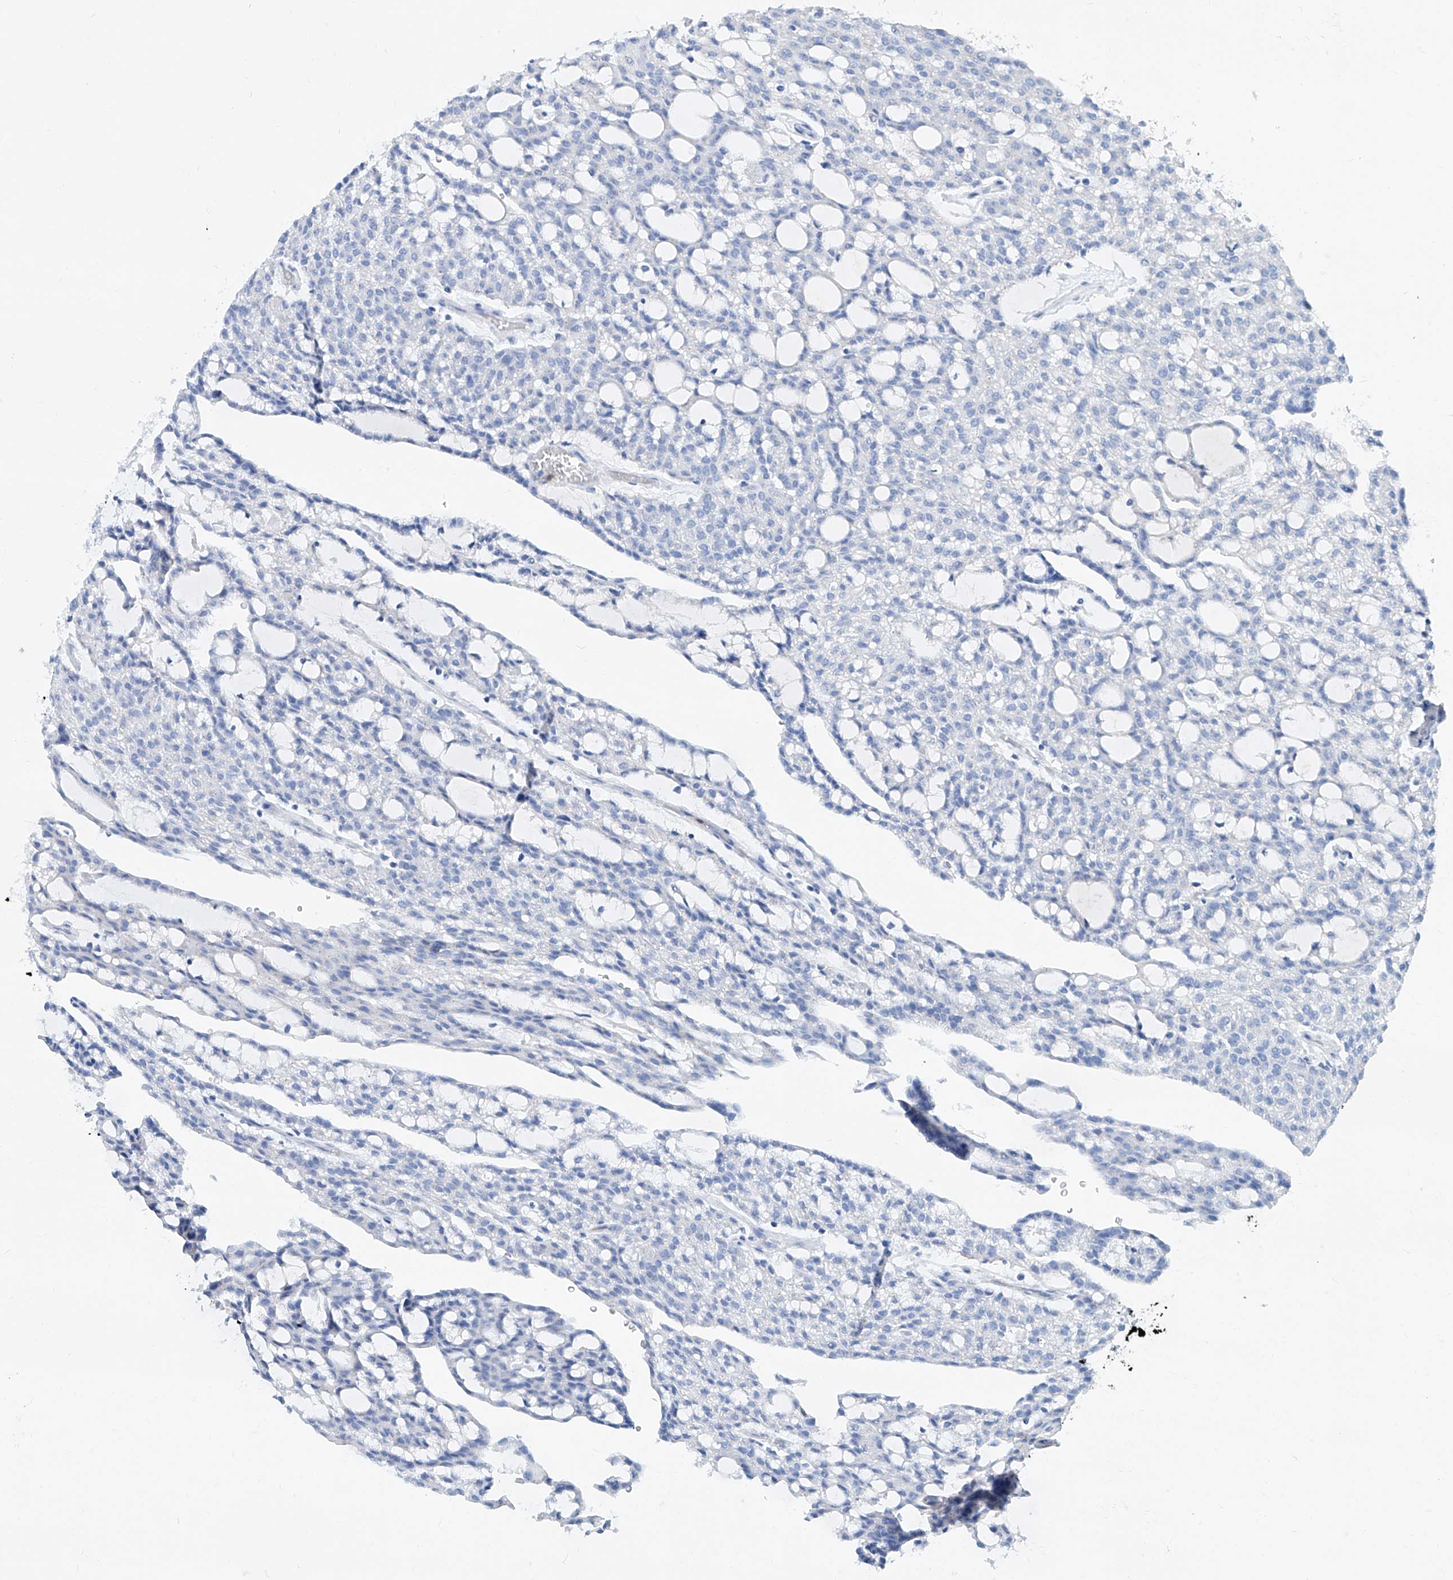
{"staining": {"intensity": "negative", "quantity": "none", "location": "none"}, "tissue": "renal cancer", "cell_type": "Tumor cells", "image_type": "cancer", "snomed": [{"axis": "morphology", "description": "Adenocarcinoma, NOS"}, {"axis": "topography", "description": "Kidney"}], "caption": "A high-resolution image shows IHC staining of renal cancer, which exhibits no significant staining in tumor cells.", "gene": "SLC25A29", "patient": {"sex": "male", "age": 63}}